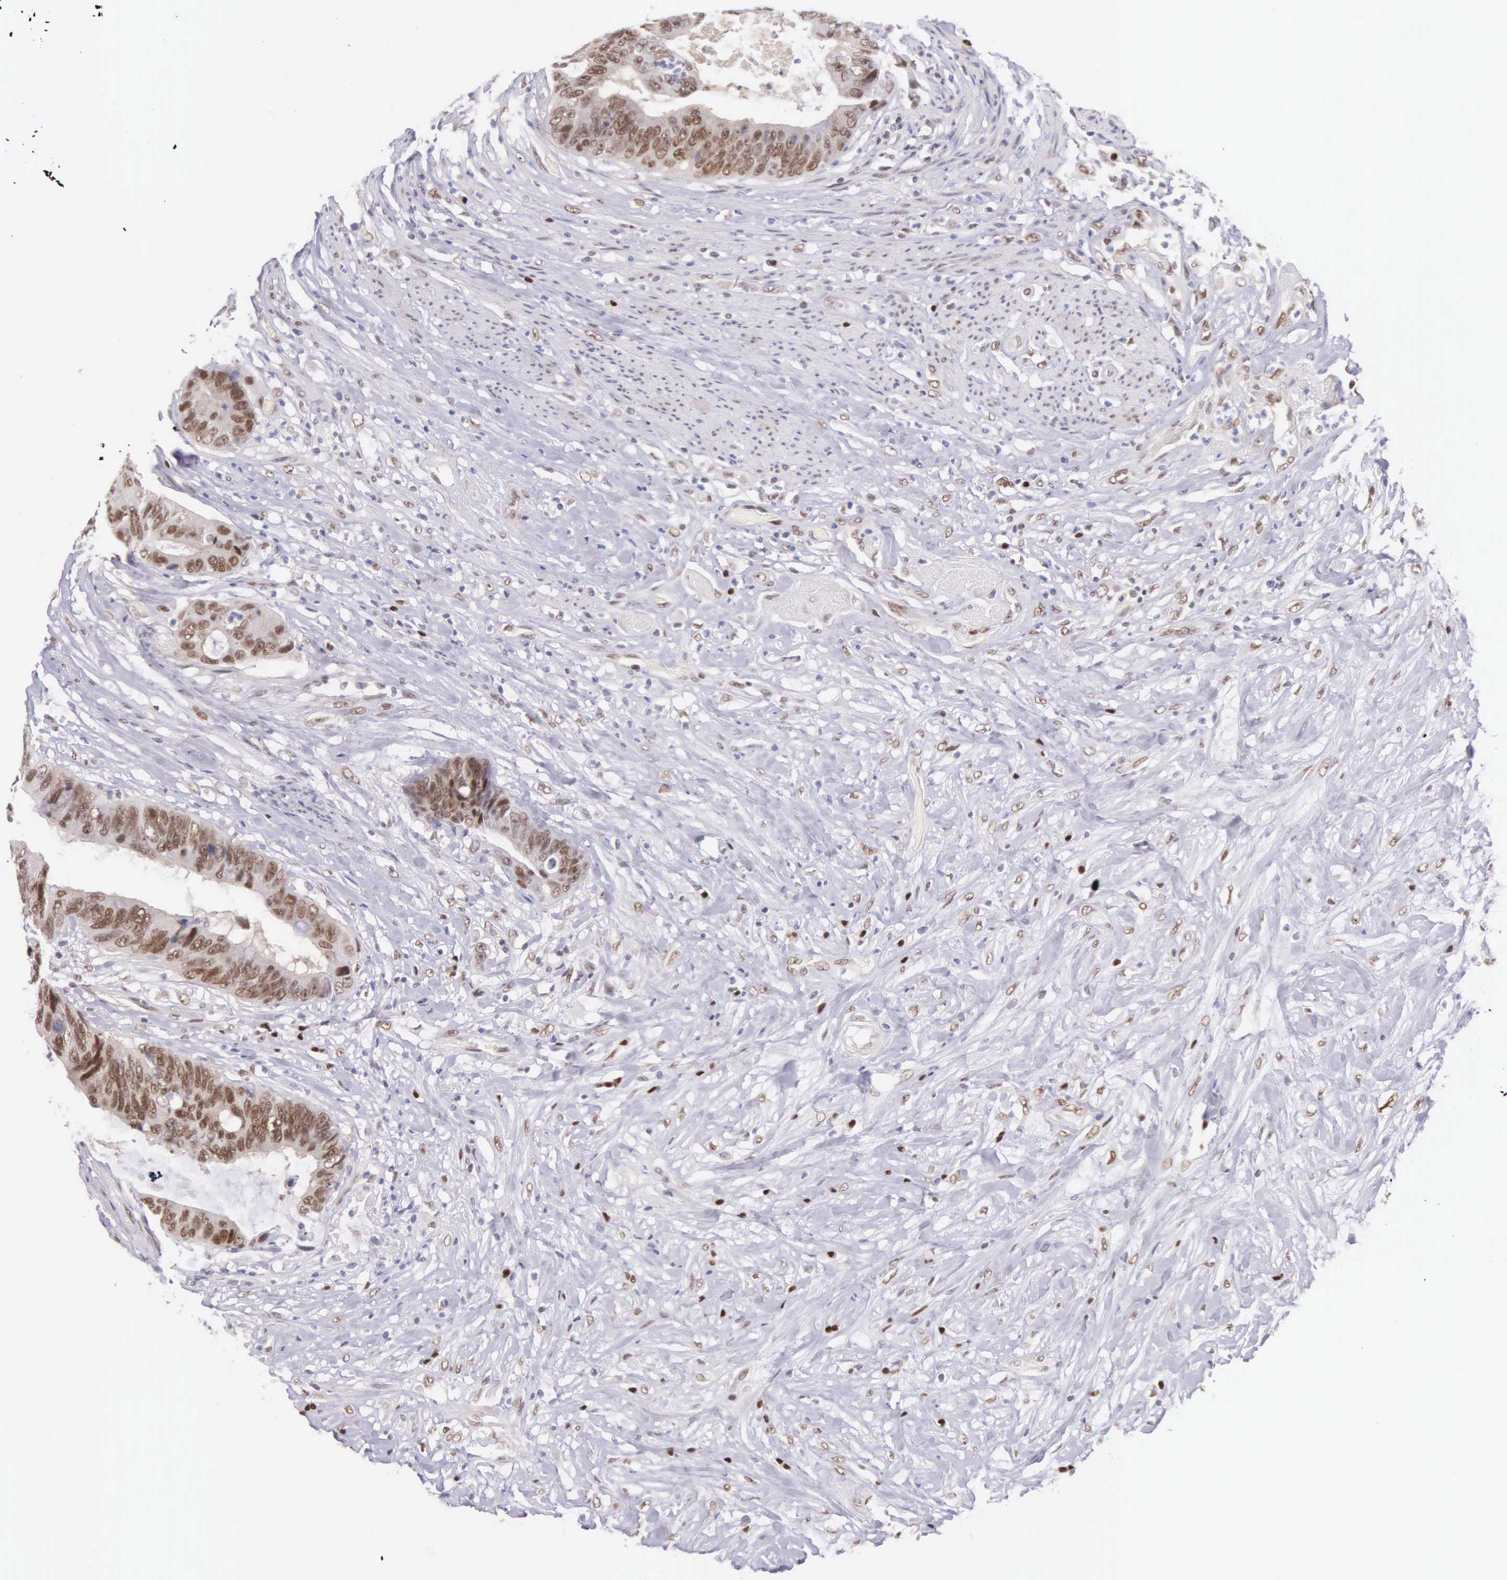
{"staining": {"intensity": "moderate", "quantity": ">75%", "location": "nuclear"}, "tissue": "colorectal cancer", "cell_type": "Tumor cells", "image_type": "cancer", "snomed": [{"axis": "morphology", "description": "Adenocarcinoma, NOS"}, {"axis": "topography", "description": "Rectum"}], "caption": "Immunohistochemical staining of colorectal adenocarcinoma demonstrates medium levels of moderate nuclear protein positivity in about >75% of tumor cells. Using DAB (brown) and hematoxylin (blue) stains, captured at high magnification using brightfield microscopy.", "gene": "CCDC117", "patient": {"sex": "female", "age": 65}}